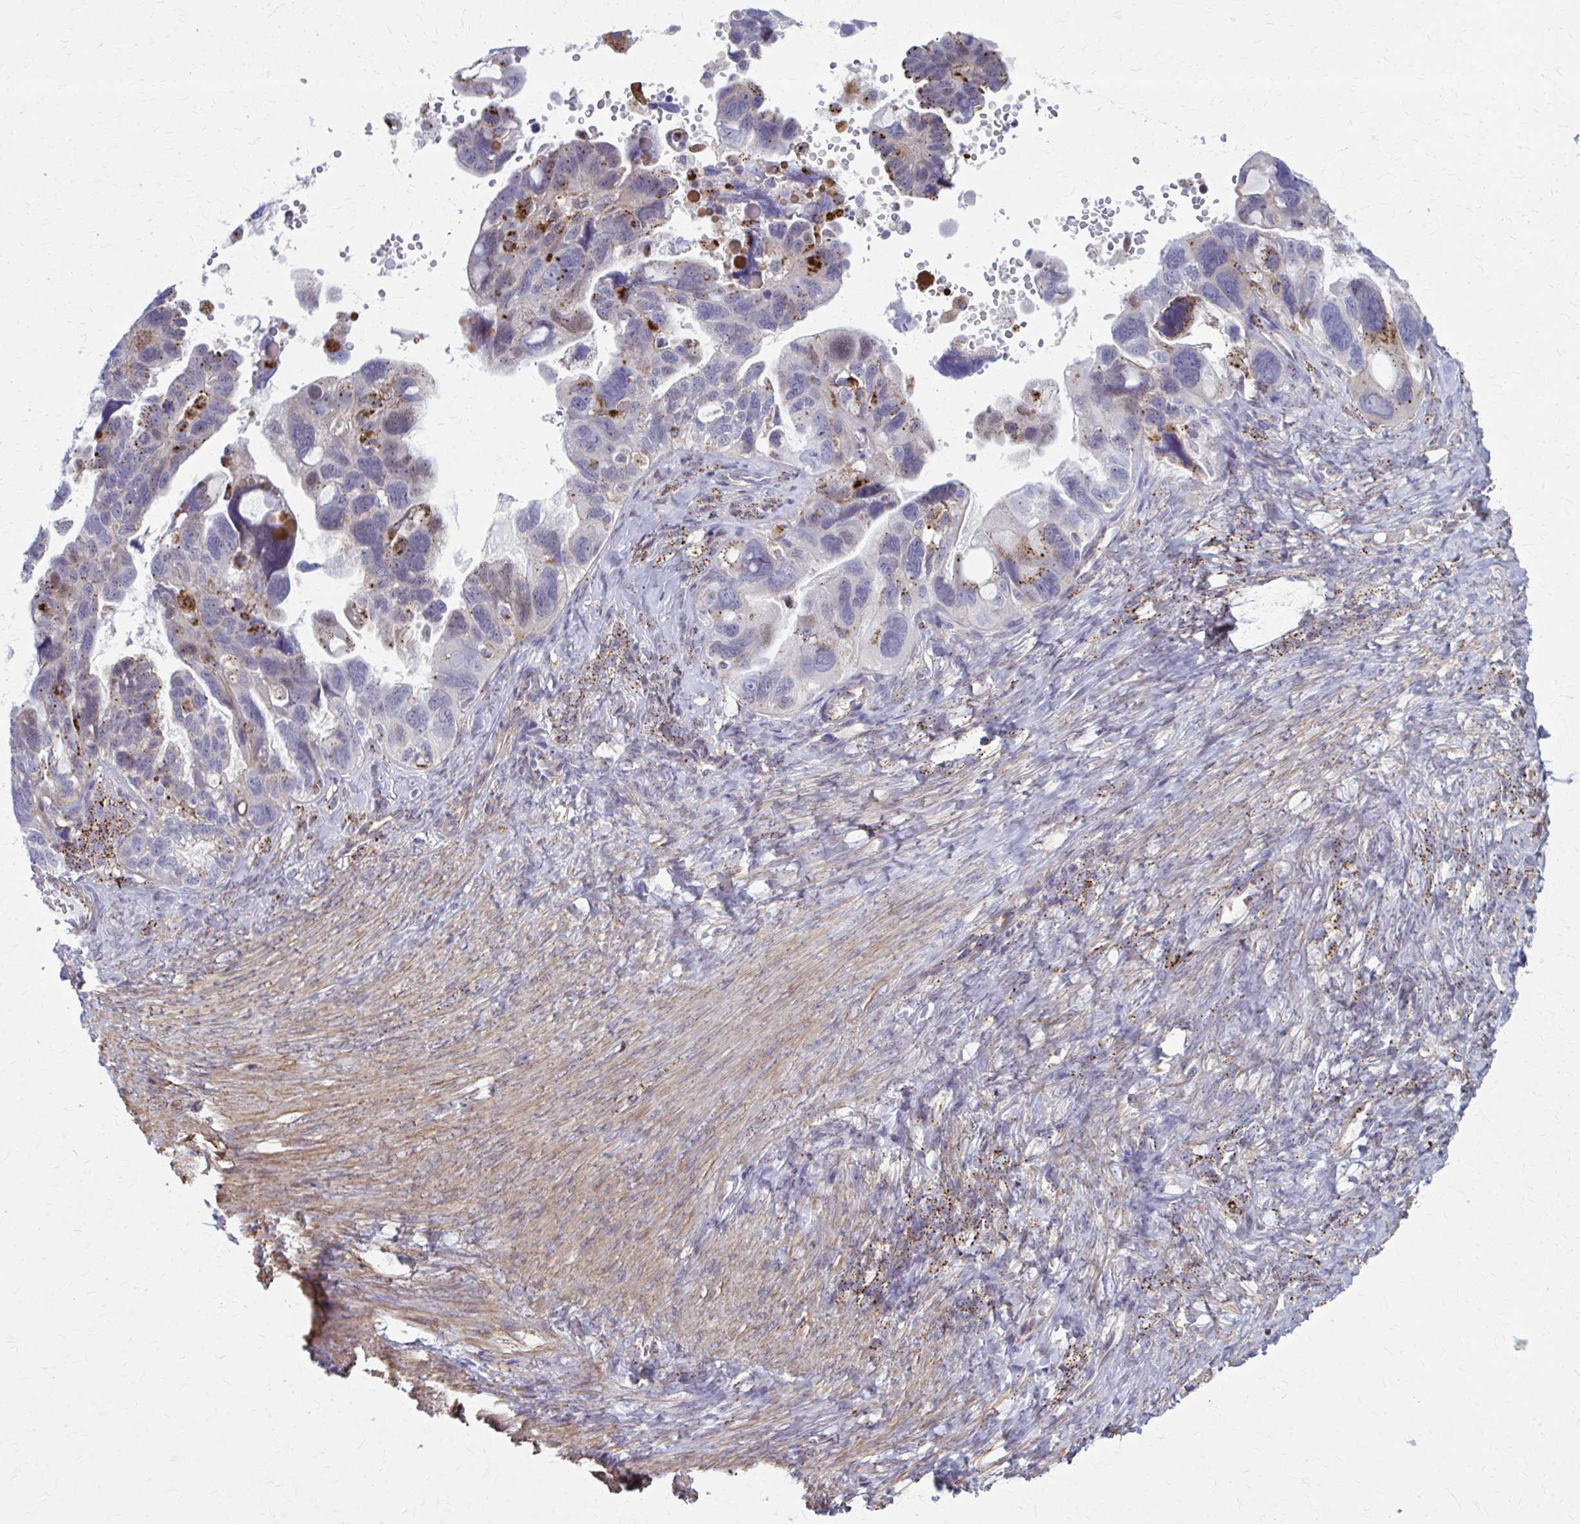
{"staining": {"intensity": "moderate", "quantity": "25%-75%", "location": "cytoplasmic/membranous,nuclear"}, "tissue": "ovarian cancer", "cell_type": "Tumor cells", "image_type": "cancer", "snomed": [{"axis": "morphology", "description": "Cystadenocarcinoma, serous, NOS"}, {"axis": "topography", "description": "Ovary"}], "caption": "Moderate cytoplasmic/membranous and nuclear positivity for a protein is seen in approximately 25%-75% of tumor cells of ovarian cancer using immunohistochemistry.", "gene": "LRRC4B", "patient": {"sex": "female", "age": 60}}